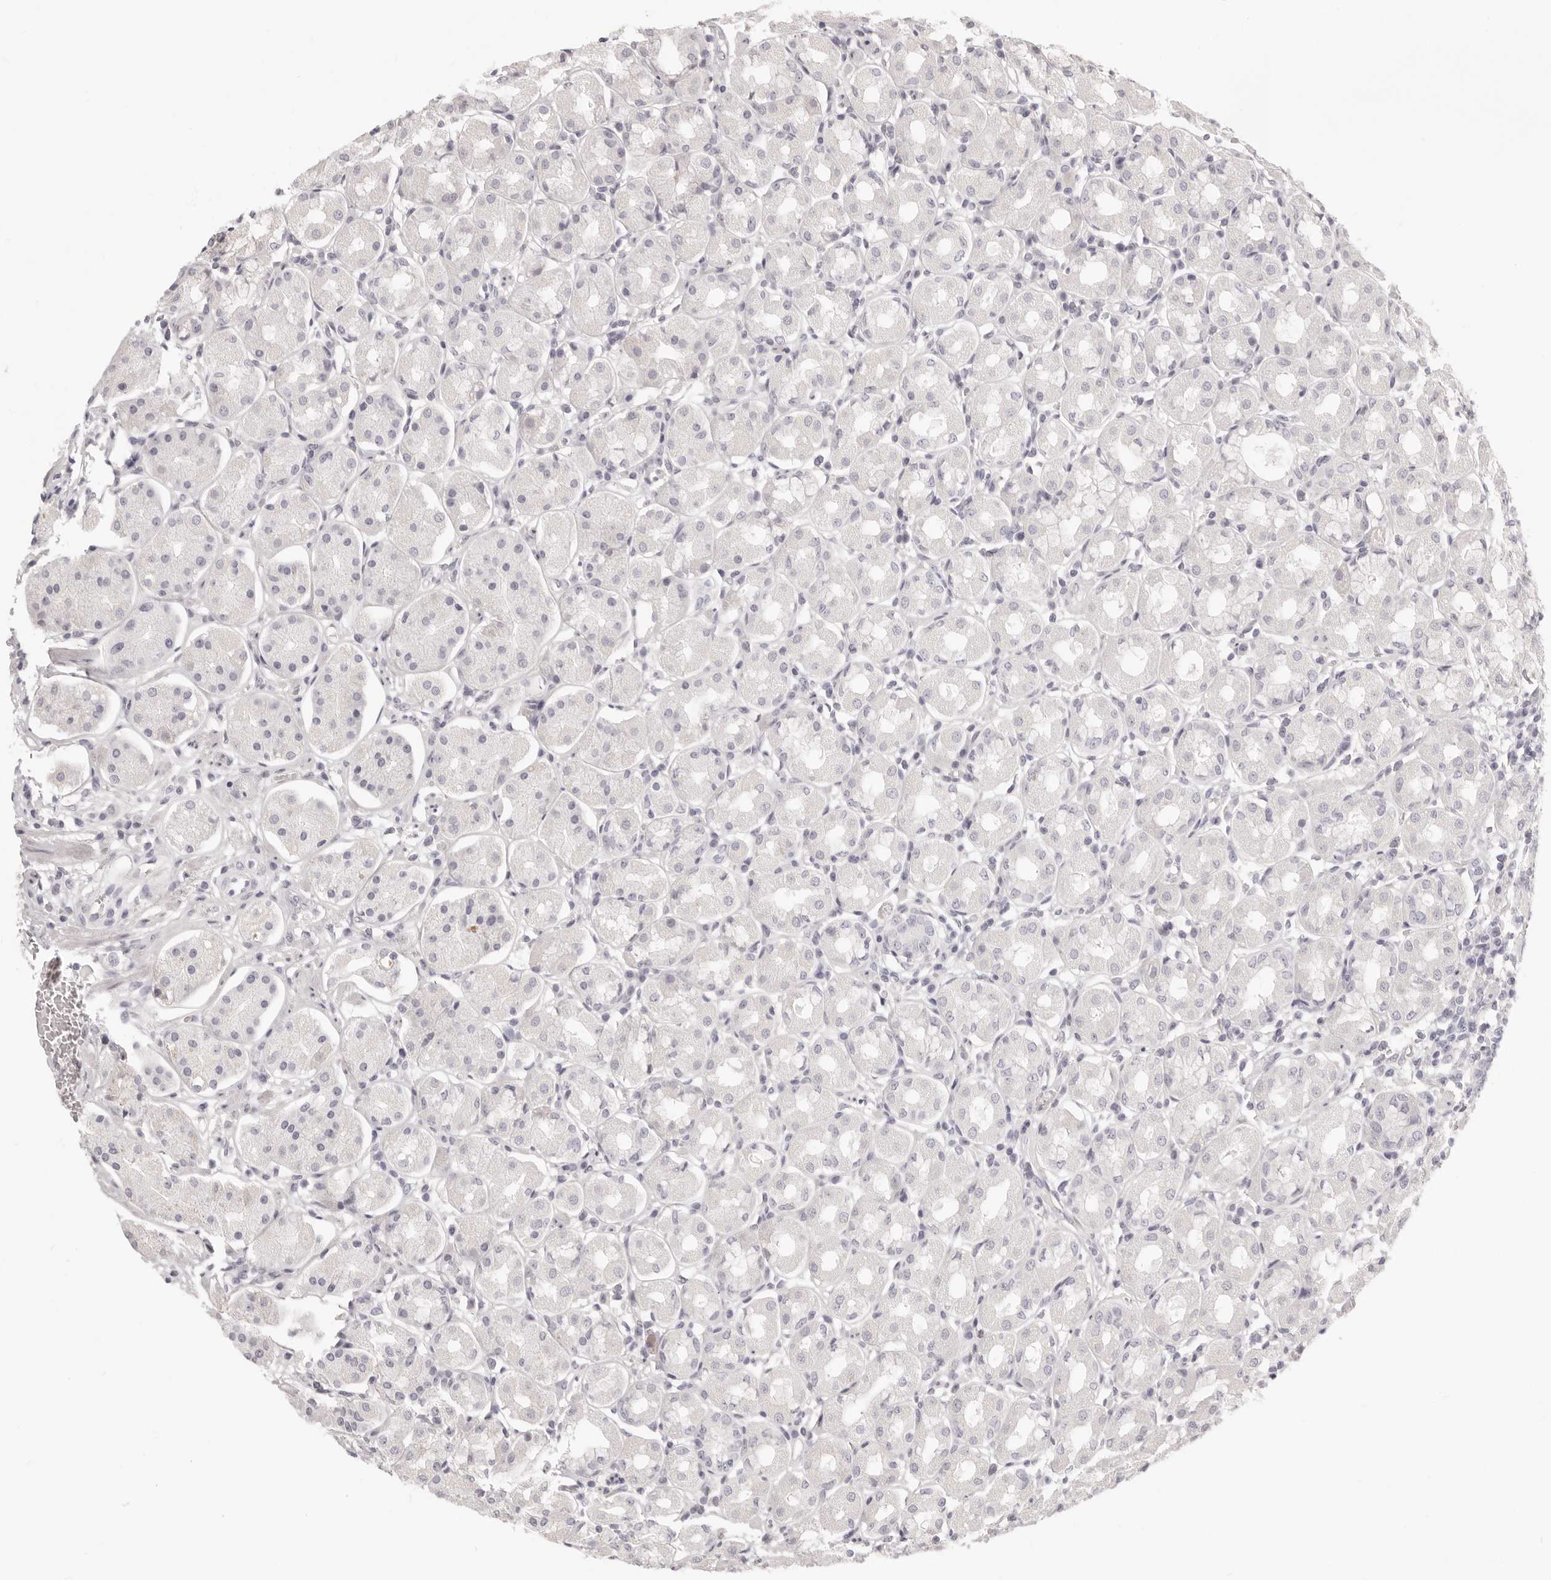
{"staining": {"intensity": "weak", "quantity": "<25%", "location": "cytoplasmic/membranous,nuclear"}, "tissue": "stomach", "cell_type": "Glandular cells", "image_type": "normal", "snomed": [{"axis": "morphology", "description": "Normal tissue, NOS"}, {"axis": "topography", "description": "Stomach"}, {"axis": "topography", "description": "Stomach, lower"}], "caption": "A high-resolution image shows immunohistochemistry (IHC) staining of benign stomach, which exhibits no significant positivity in glandular cells. The staining was performed using DAB to visualize the protein expression in brown, while the nuclei were stained in blue with hematoxylin (Magnification: 20x).", "gene": "FABP1", "patient": {"sex": "female", "age": 56}}